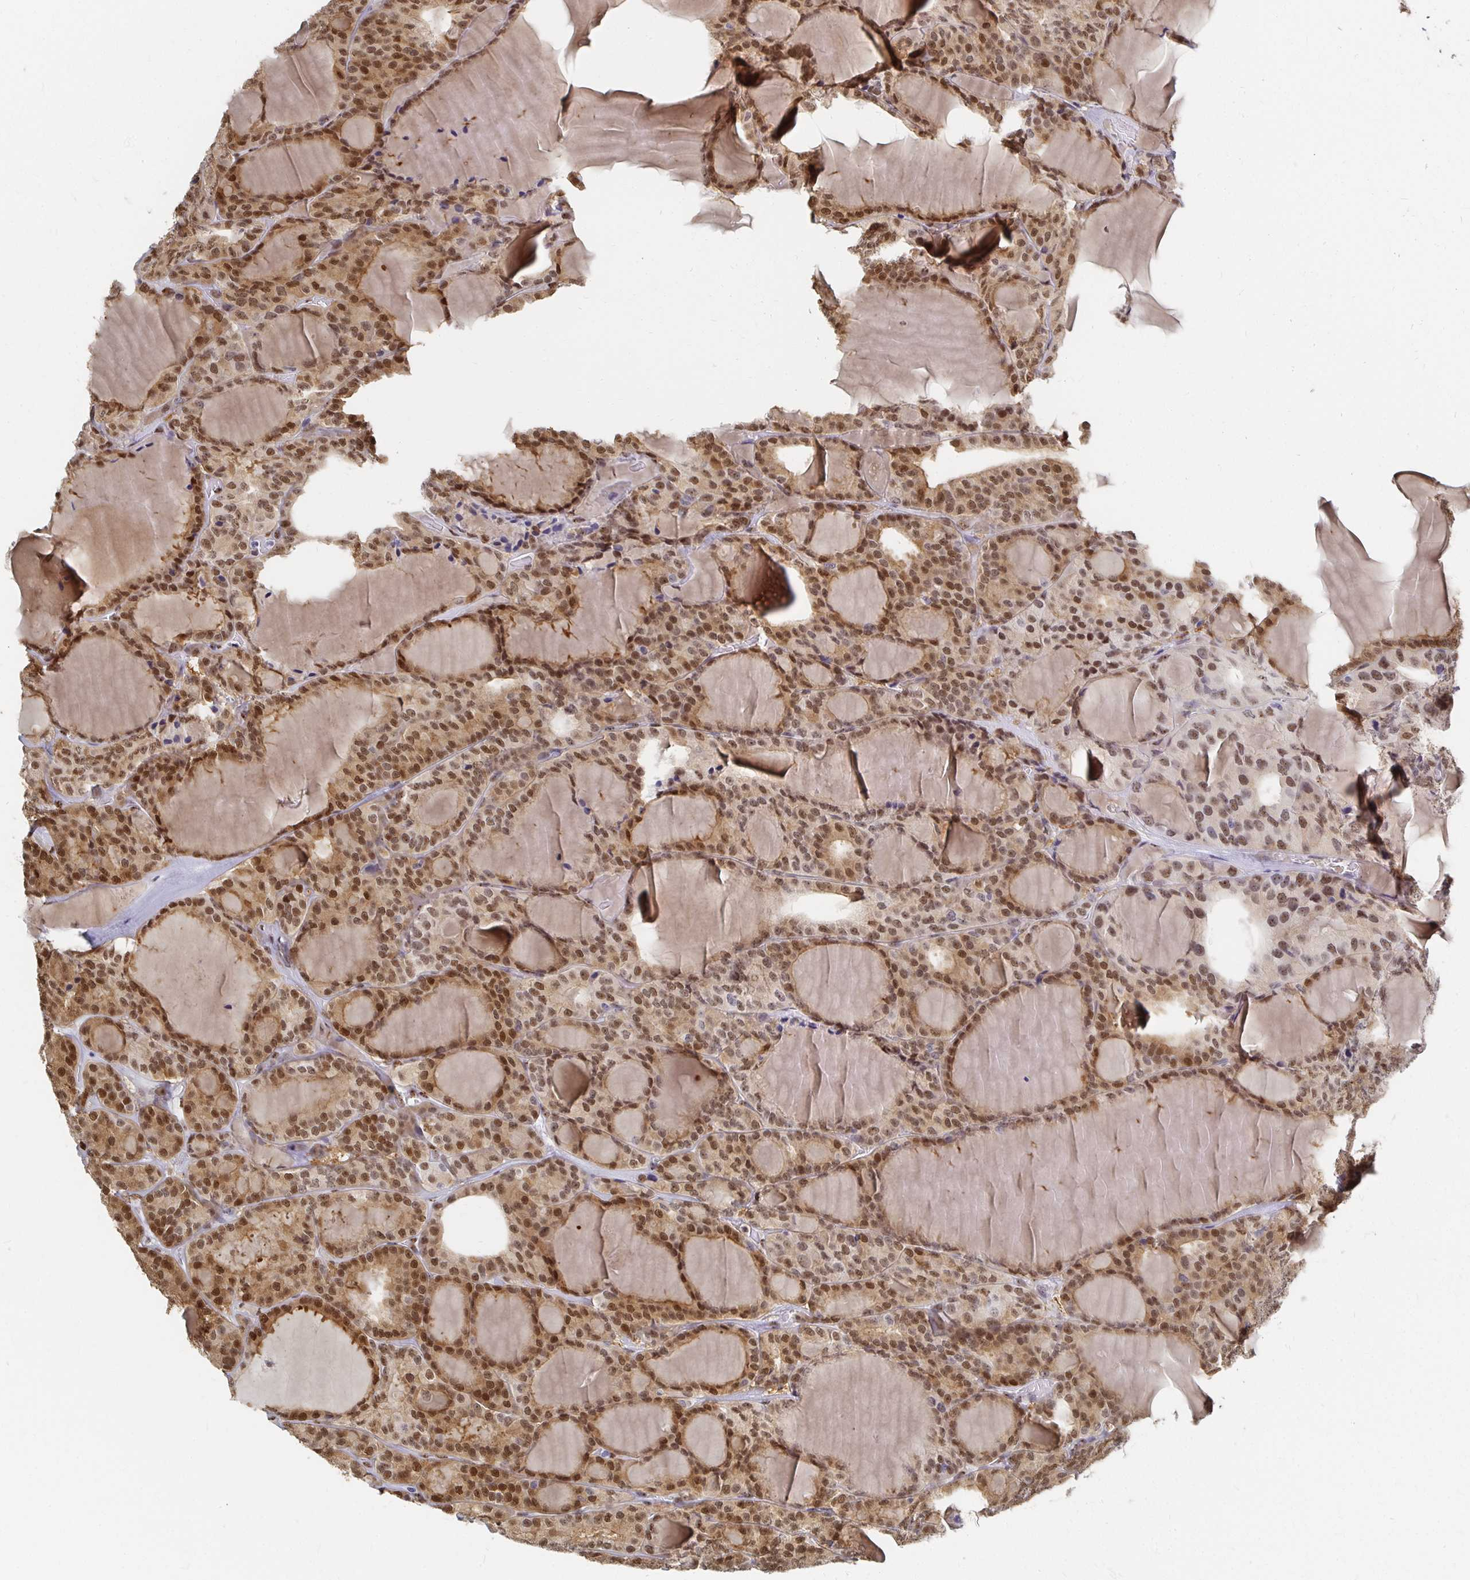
{"staining": {"intensity": "moderate", "quantity": ">75%", "location": "cytoplasmic/membranous,nuclear"}, "tissue": "thyroid cancer", "cell_type": "Tumor cells", "image_type": "cancer", "snomed": [{"axis": "morphology", "description": "Follicular adenoma carcinoma, NOS"}, {"axis": "topography", "description": "Thyroid gland"}], "caption": "High-power microscopy captured an IHC micrograph of thyroid cancer, revealing moderate cytoplasmic/membranous and nuclear expression in approximately >75% of tumor cells.", "gene": "CLIC3", "patient": {"sex": "male", "age": 74}}